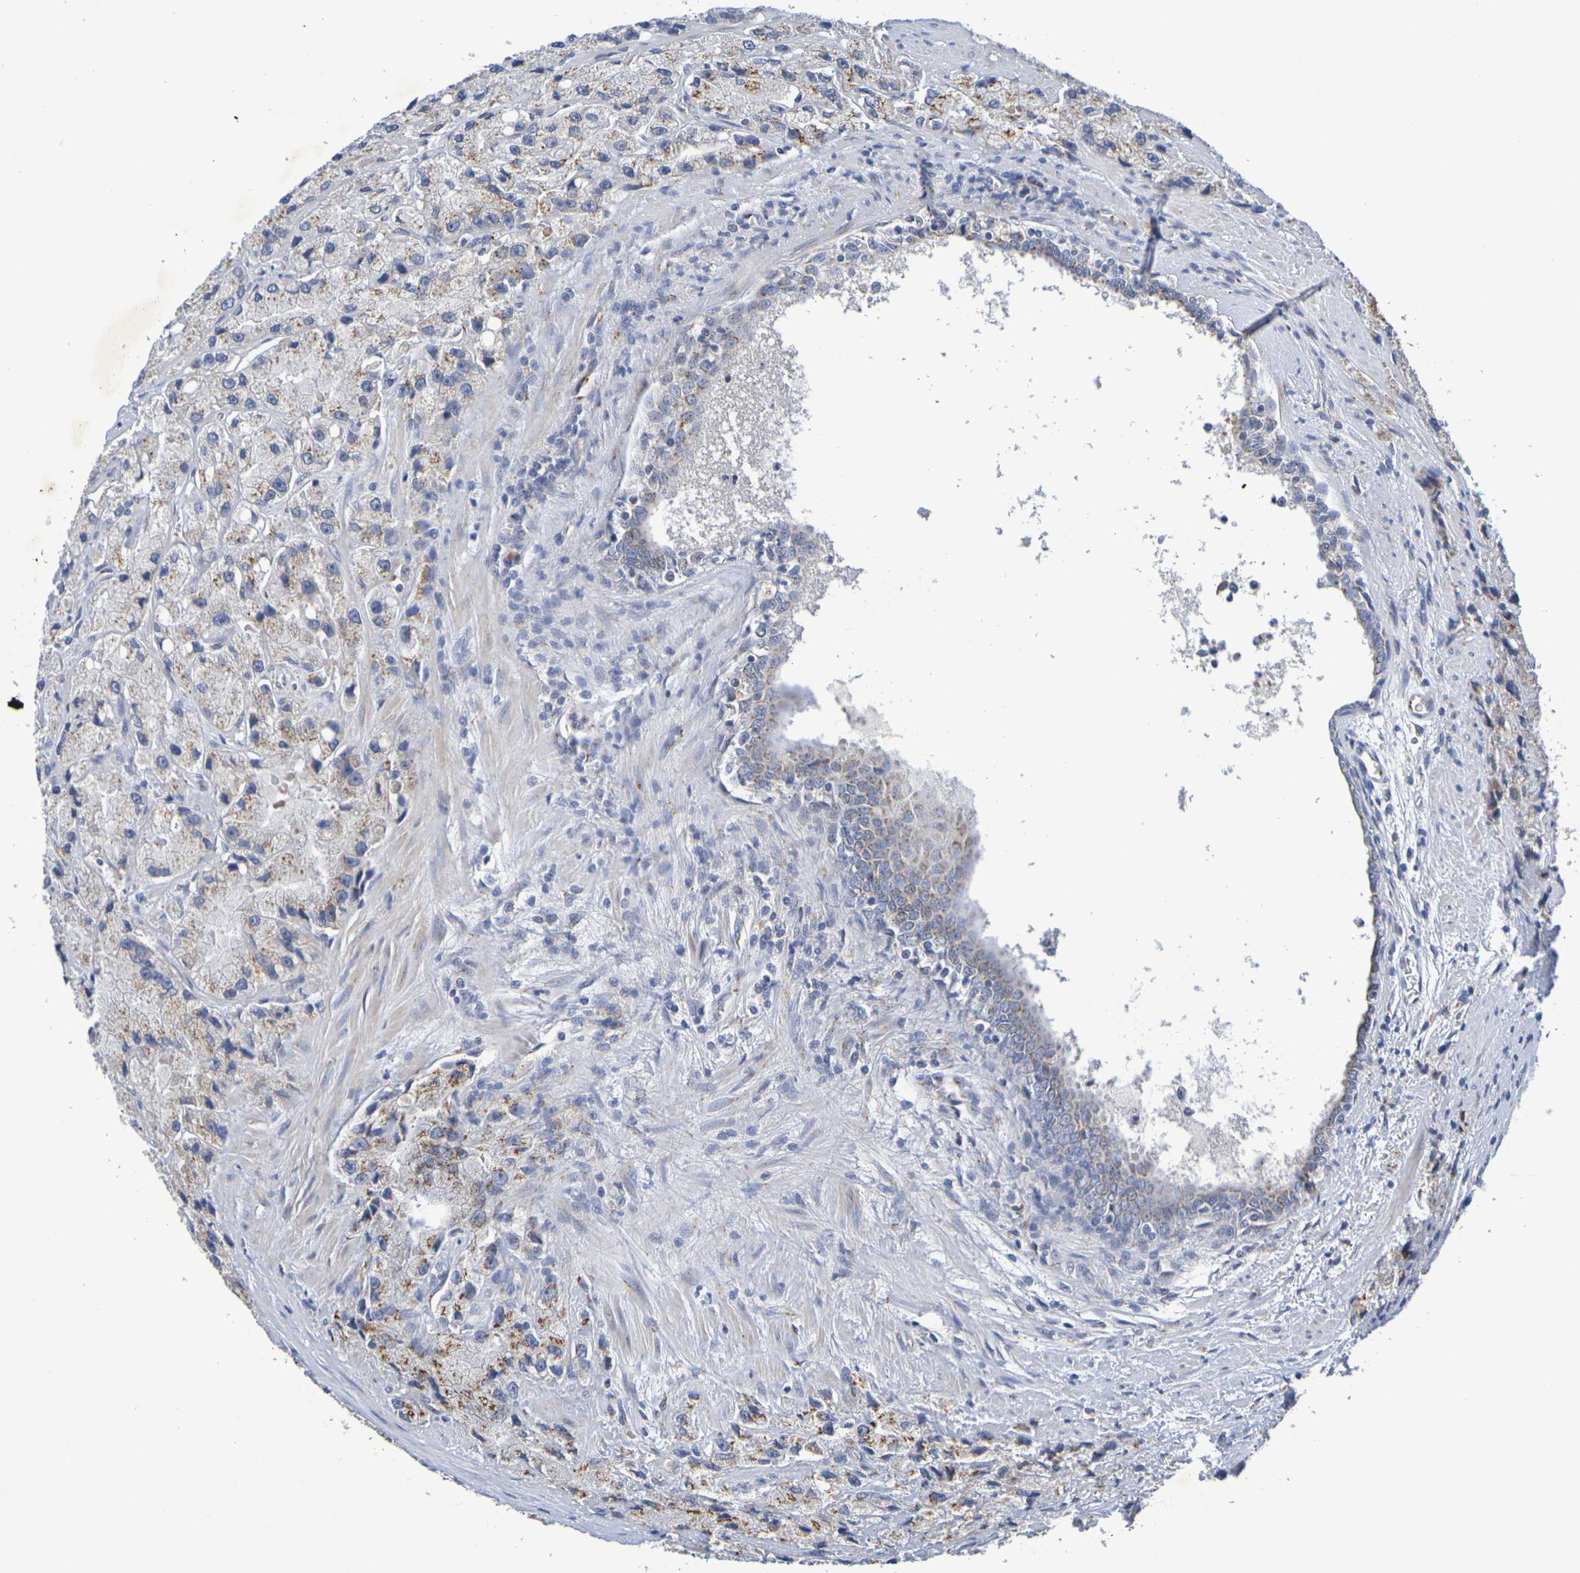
{"staining": {"intensity": "moderate", "quantity": "25%-75%", "location": "cytoplasmic/membranous"}, "tissue": "prostate cancer", "cell_type": "Tumor cells", "image_type": "cancer", "snomed": [{"axis": "morphology", "description": "Adenocarcinoma, High grade"}, {"axis": "topography", "description": "Prostate"}], "caption": "Adenocarcinoma (high-grade) (prostate) stained with DAB (3,3'-diaminobenzidine) IHC shows medium levels of moderate cytoplasmic/membranous expression in approximately 25%-75% of tumor cells.", "gene": "DCP2", "patient": {"sex": "male", "age": 58}}